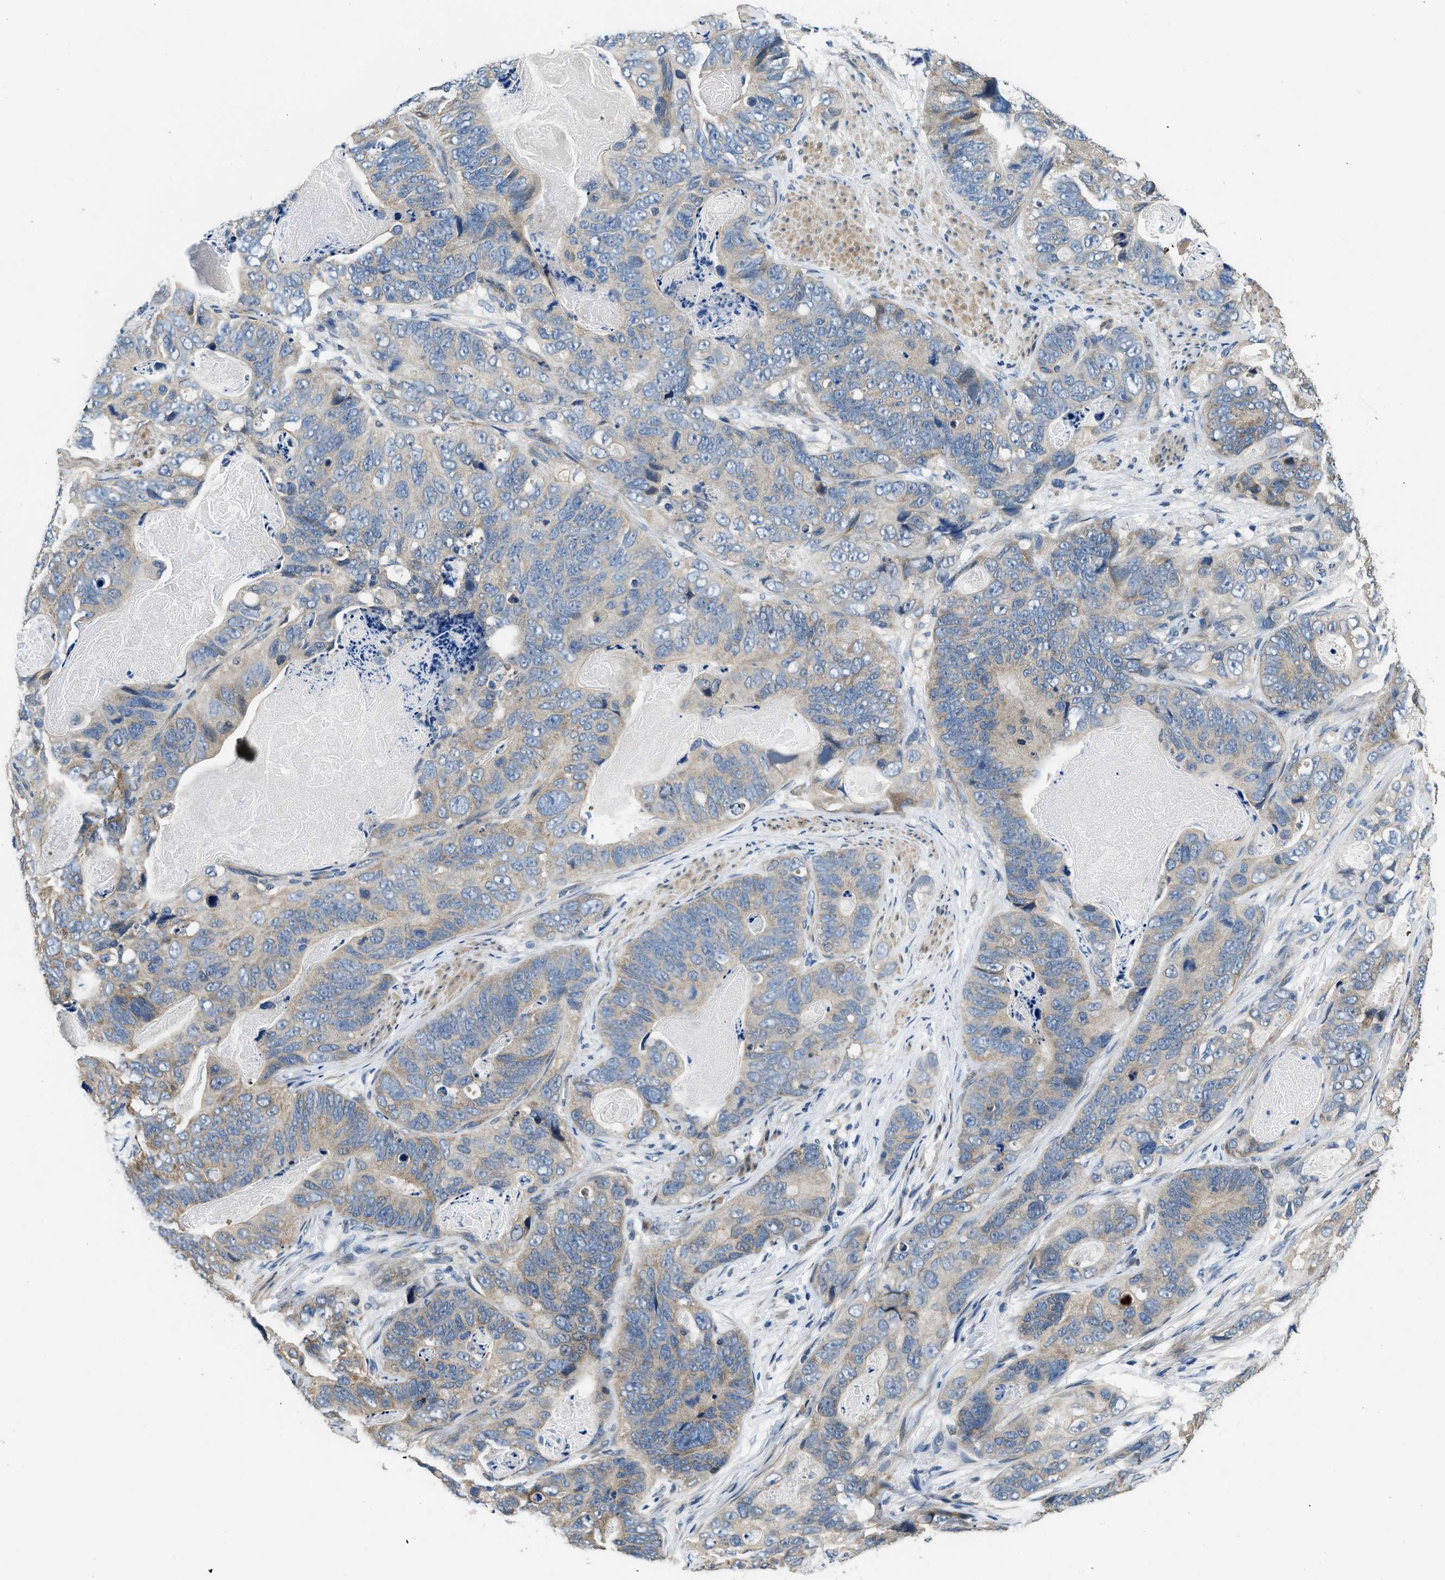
{"staining": {"intensity": "moderate", "quantity": "25%-75%", "location": "cytoplasmic/membranous"}, "tissue": "stomach cancer", "cell_type": "Tumor cells", "image_type": "cancer", "snomed": [{"axis": "morphology", "description": "Adenocarcinoma, NOS"}, {"axis": "topography", "description": "Stomach"}], "caption": "A histopathology image showing moderate cytoplasmic/membranous positivity in approximately 25%-75% of tumor cells in stomach adenocarcinoma, as visualized by brown immunohistochemical staining.", "gene": "SSH2", "patient": {"sex": "female", "age": 89}}